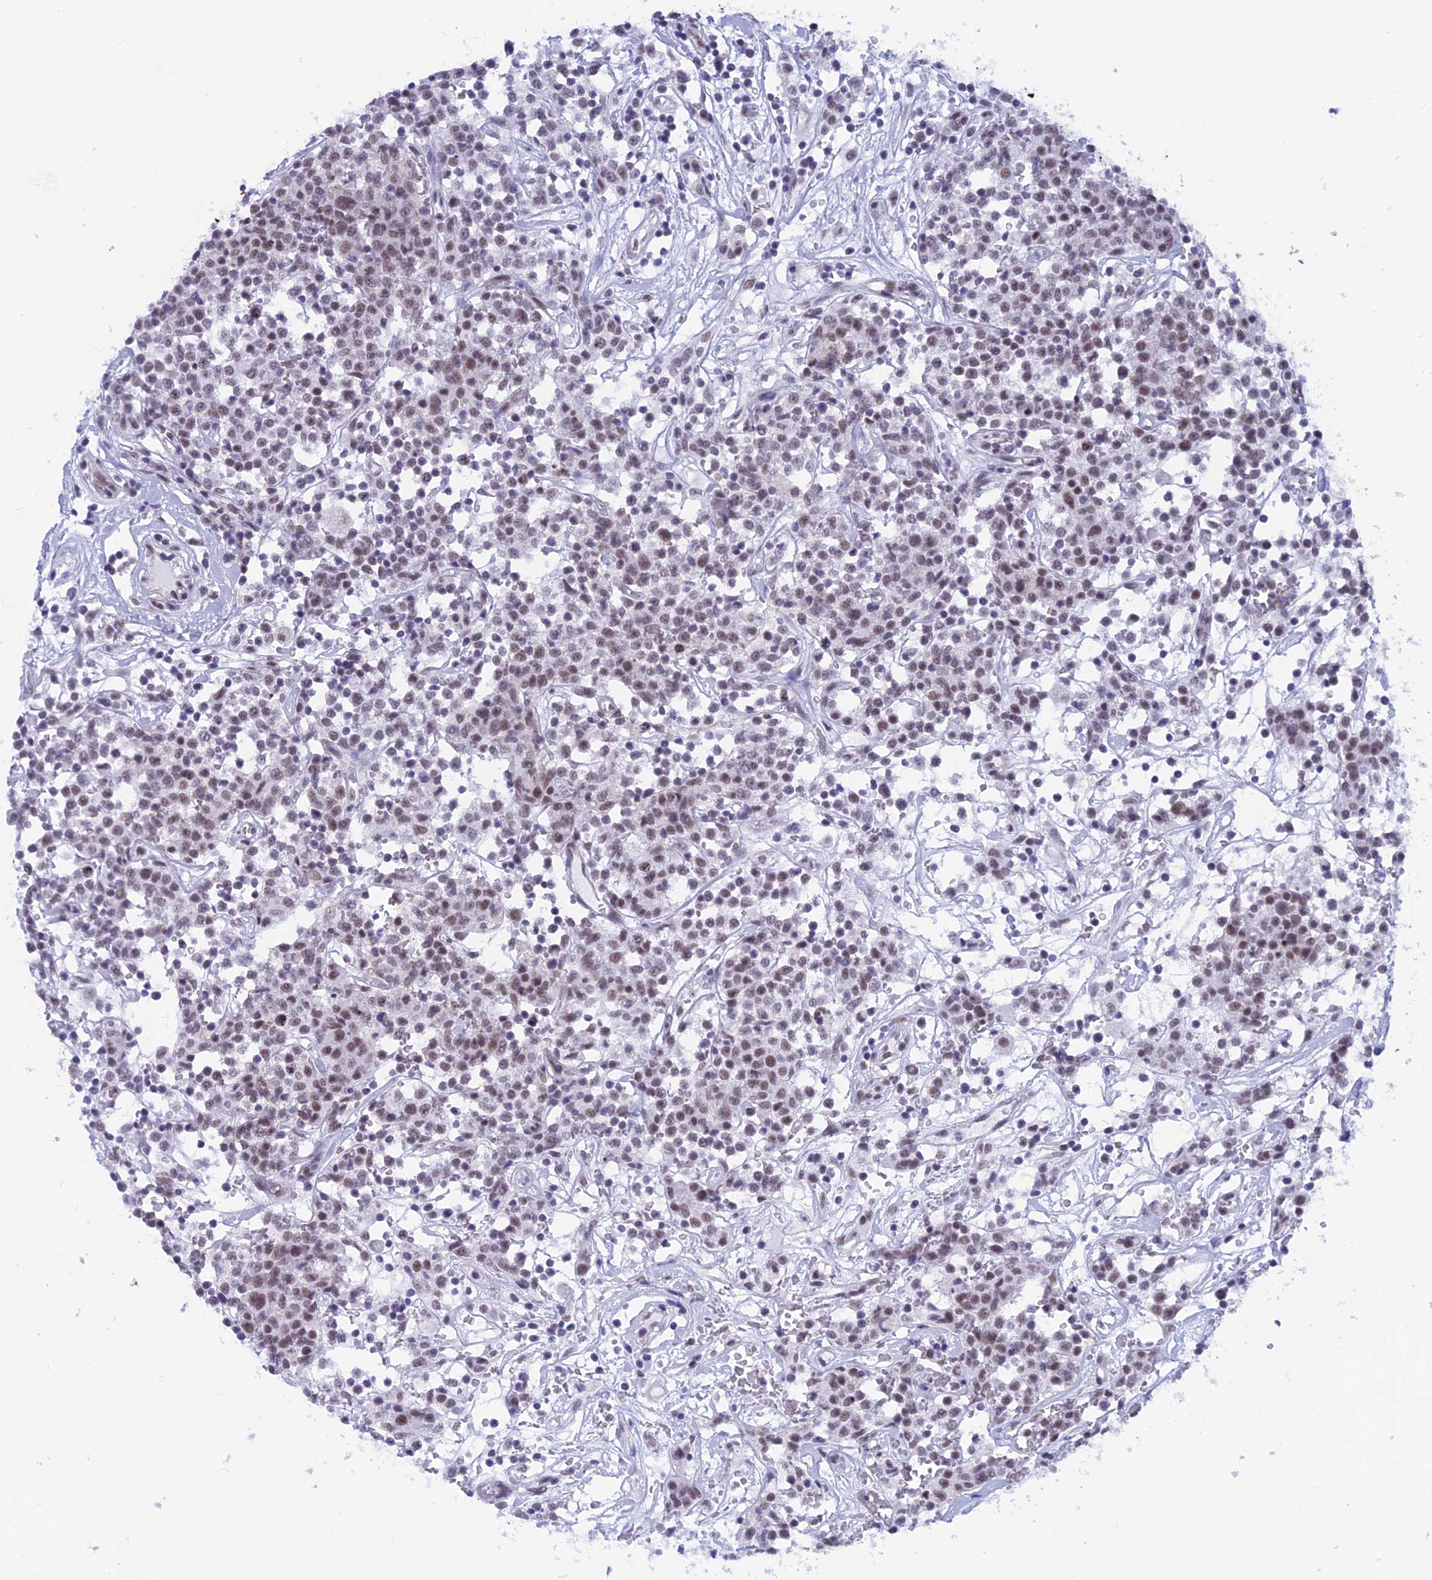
{"staining": {"intensity": "moderate", "quantity": ">75%", "location": "nuclear"}, "tissue": "lymphoma", "cell_type": "Tumor cells", "image_type": "cancer", "snomed": [{"axis": "morphology", "description": "Malignant lymphoma, non-Hodgkin's type, Low grade"}, {"axis": "topography", "description": "Small intestine"}], "caption": "Immunohistochemistry of malignant lymphoma, non-Hodgkin's type (low-grade) displays medium levels of moderate nuclear staining in approximately >75% of tumor cells.", "gene": "SRSF5", "patient": {"sex": "female", "age": 59}}